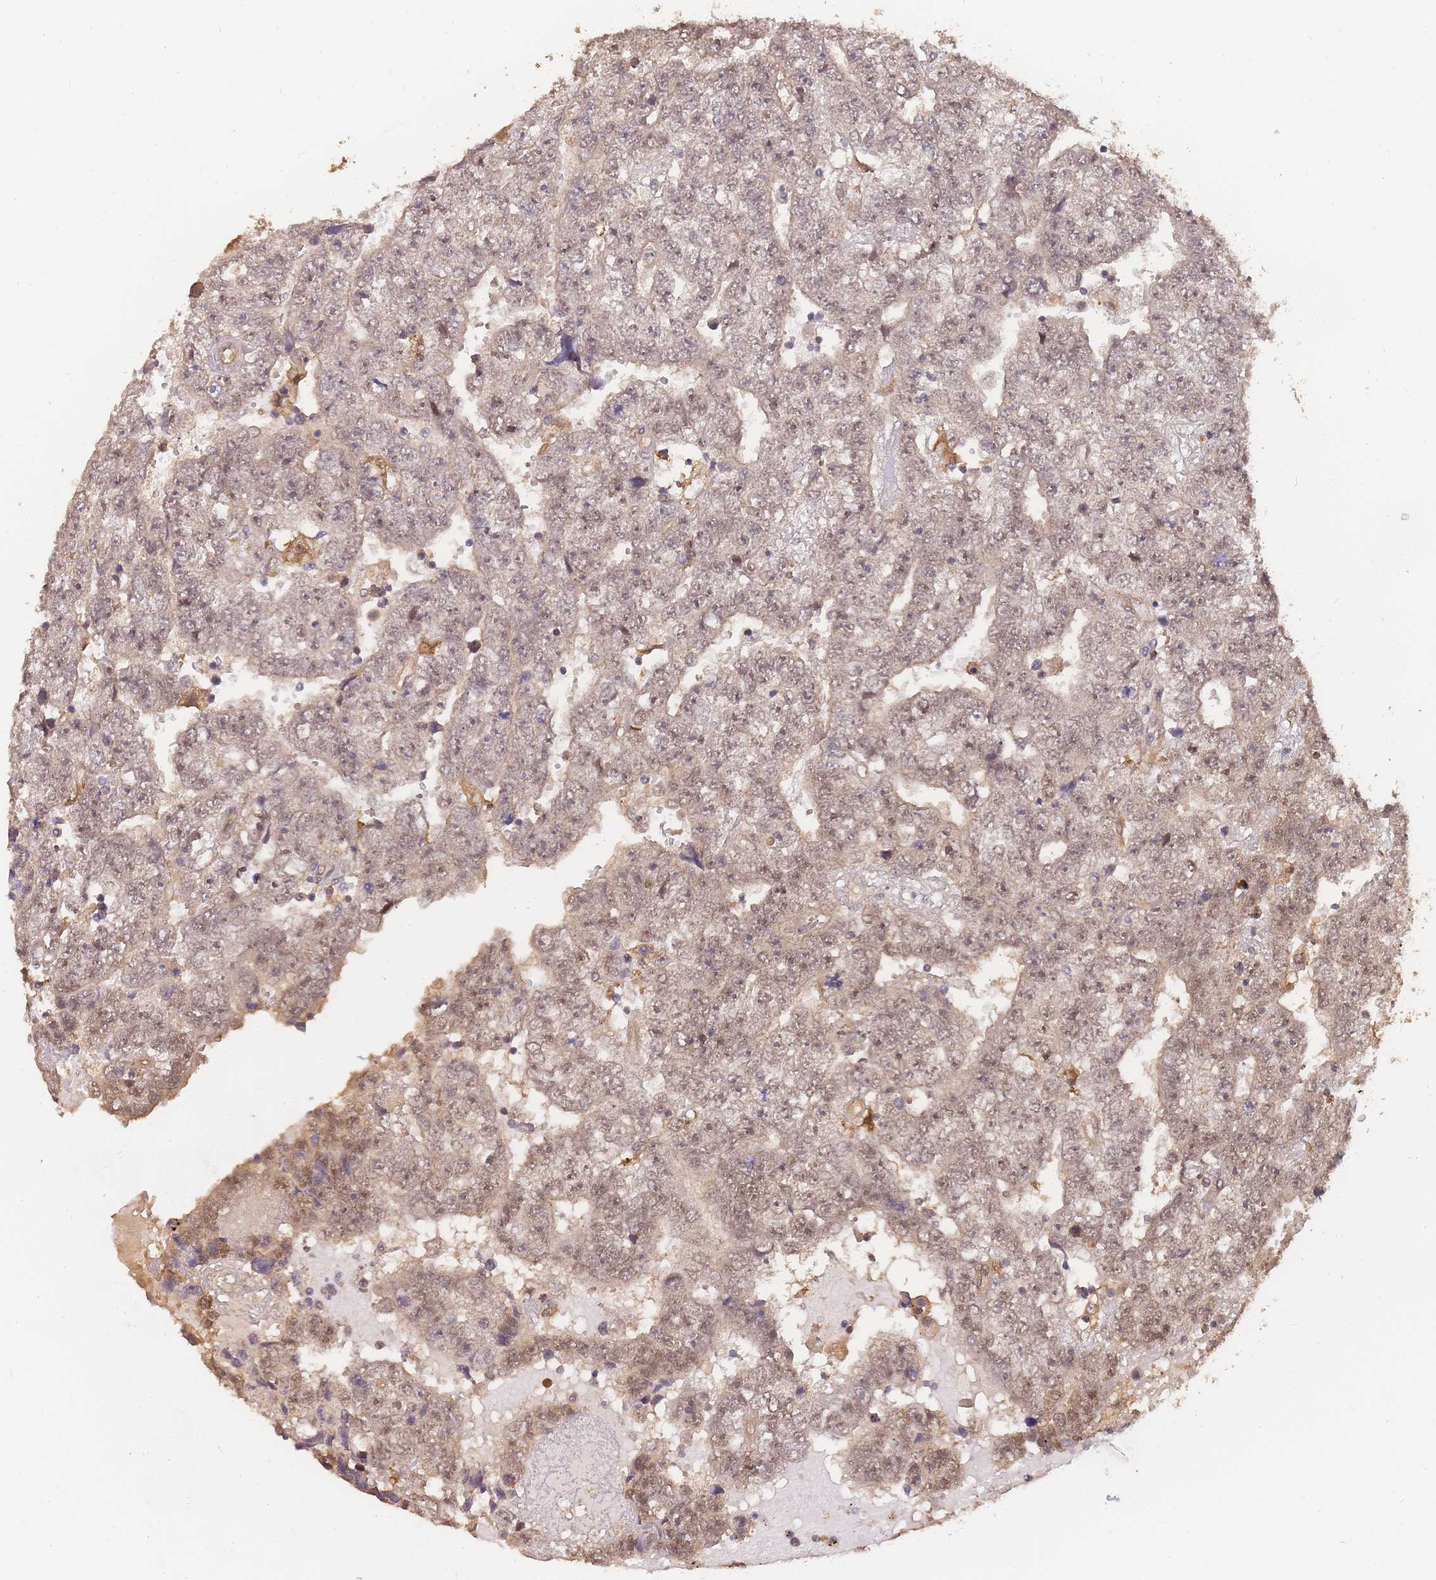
{"staining": {"intensity": "weak", "quantity": ">75%", "location": "cytoplasmic/membranous,nuclear"}, "tissue": "testis cancer", "cell_type": "Tumor cells", "image_type": "cancer", "snomed": [{"axis": "morphology", "description": "Carcinoma, Embryonal, NOS"}, {"axis": "topography", "description": "Testis"}], "caption": "Testis cancer tissue shows weak cytoplasmic/membranous and nuclear expression in approximately >75% of tumor cells", "gene": "CDKN2AIPNL", "patient": {"sex": "male", "age": 25}}